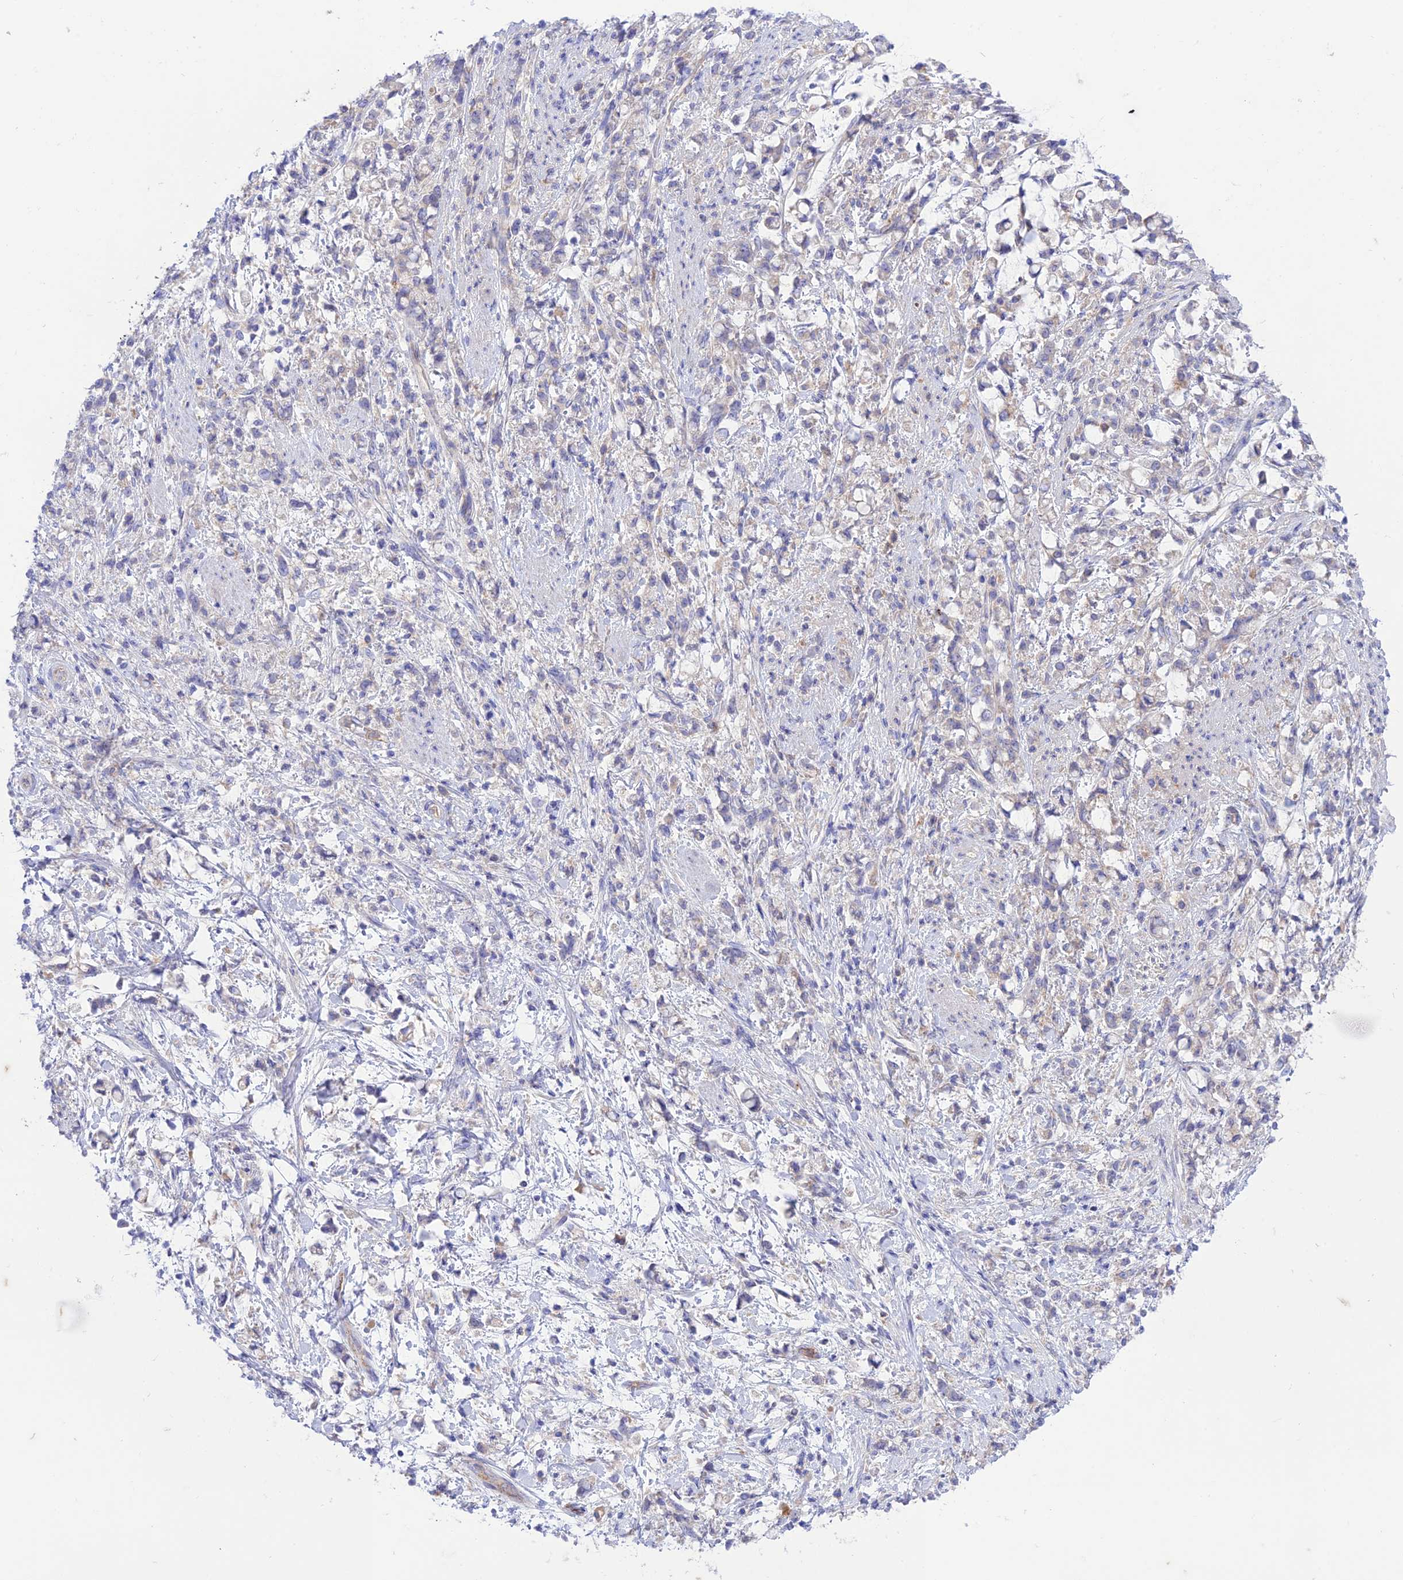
{"staining": {"intensity": "weak", "quantity": "<25%", "location": "cytoplasmic/membranous"}, "tissue": "stomach cancer", "cell_type": "Tumor cells", "image_type": "cancer", "snomed": [{"axis": "morphology", "description": "Adenocarcinoma, NOS"}, {"axis": "topography", "description": "Stomach"}], "caption": "A micrograph of human stomach cancer is negative for staining in tumor cells. The staining is performed using DAB (3,3'-diaminobenzidine) brown chromogen with nuclei counter-stained in using hematoxylin.", "gene": "CHSY3", "patient": {"sex": "female", "age": 60}}